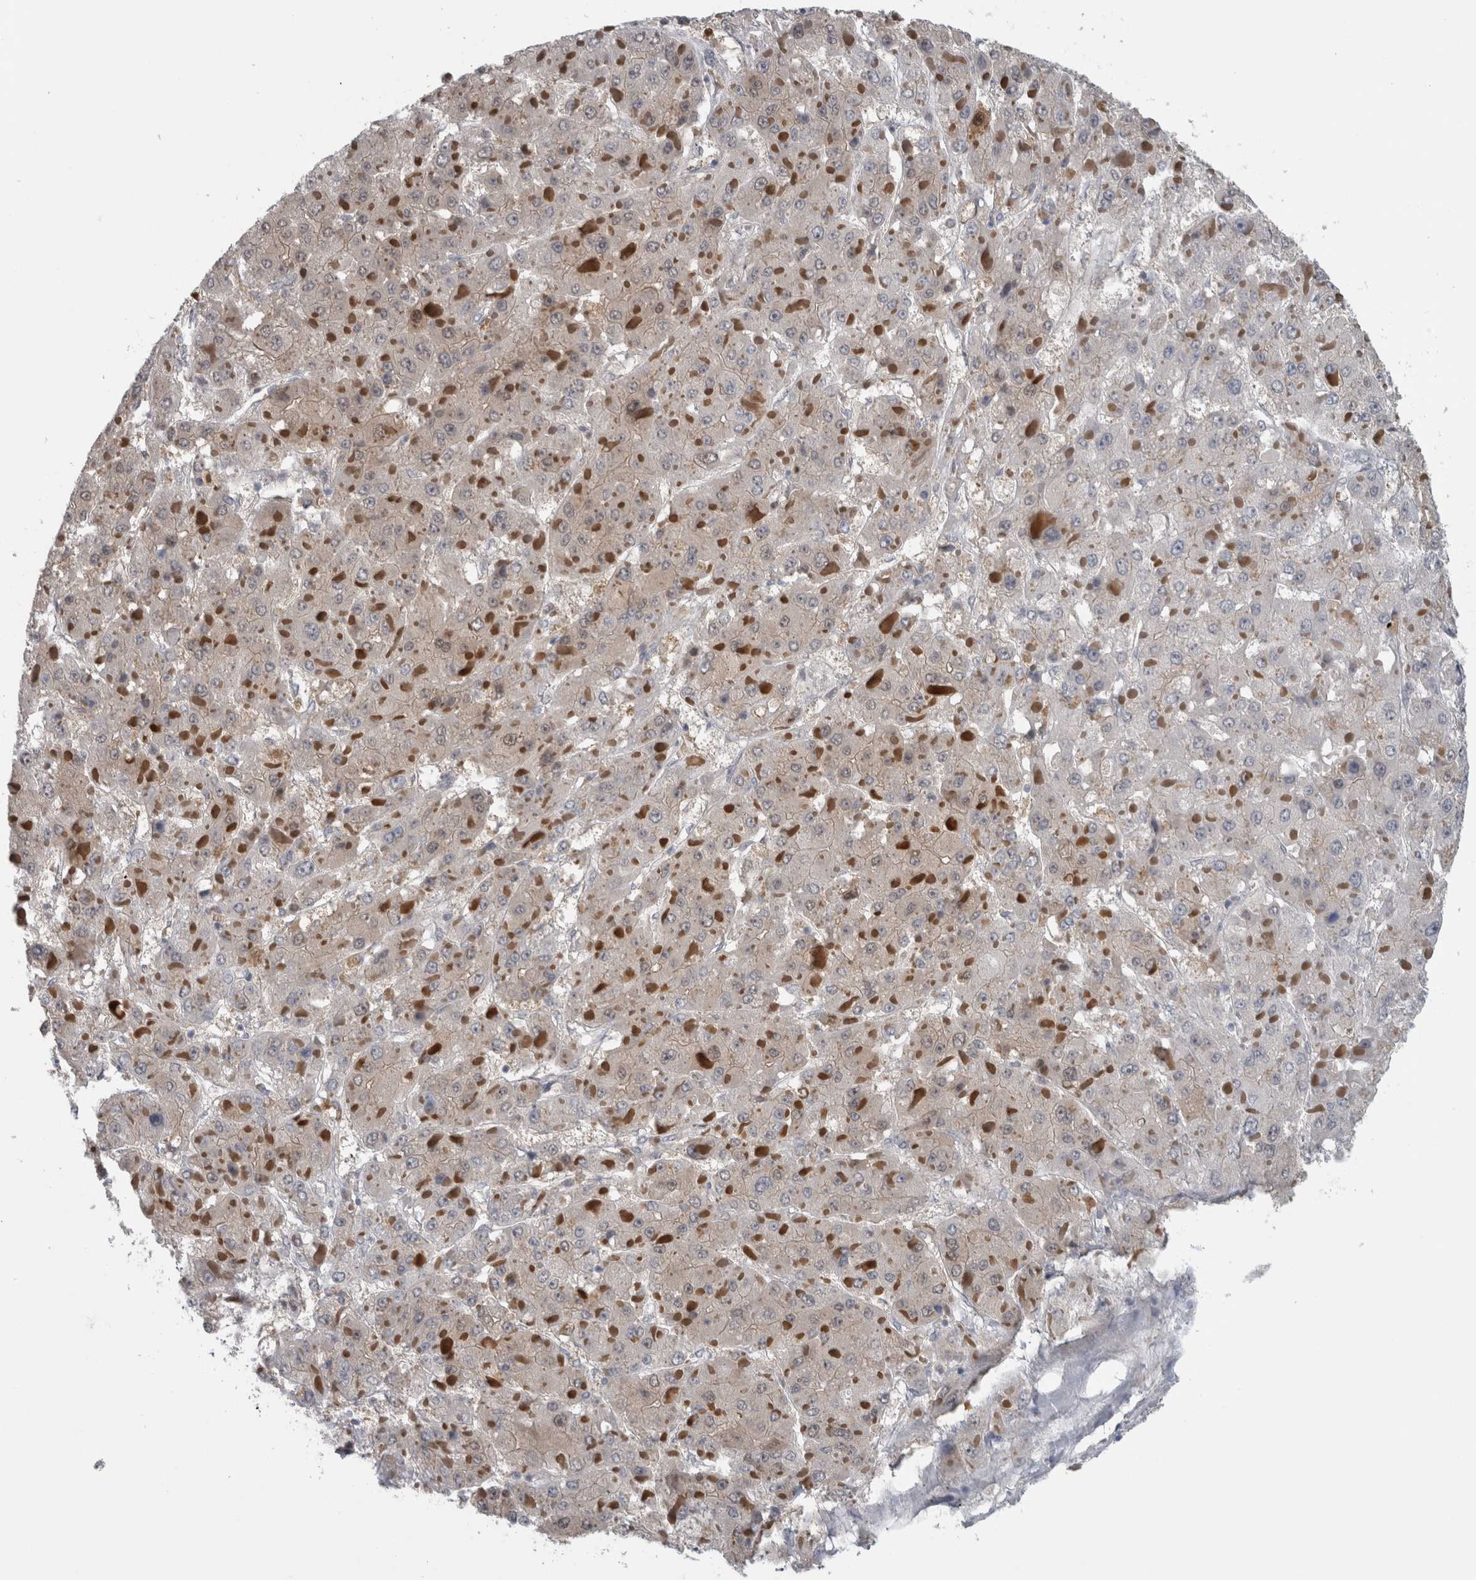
{"staining": {"intensity": "weak", "quantity": "<25%", "location": "cytoplasmic/membranous"}, "tissue": "liver cancer", "cell_type": "Tumor cells", "image_type": "cancer", "snomed": [{"axis": "morphology", "description": "Carcinoma, Hepatocellular, NOS"}, {"axis": "topography", "description": "Liver"}], "caption": "The micrograph displays no significant positivity in tumor cells of hepatocellular carcinoma (liver). (Brightfield microscopy of DAB immunohistochemistry (IHC) at high magnification).", "gene": "NAPRT", "patient": {"sex": "female", "age": 73}}